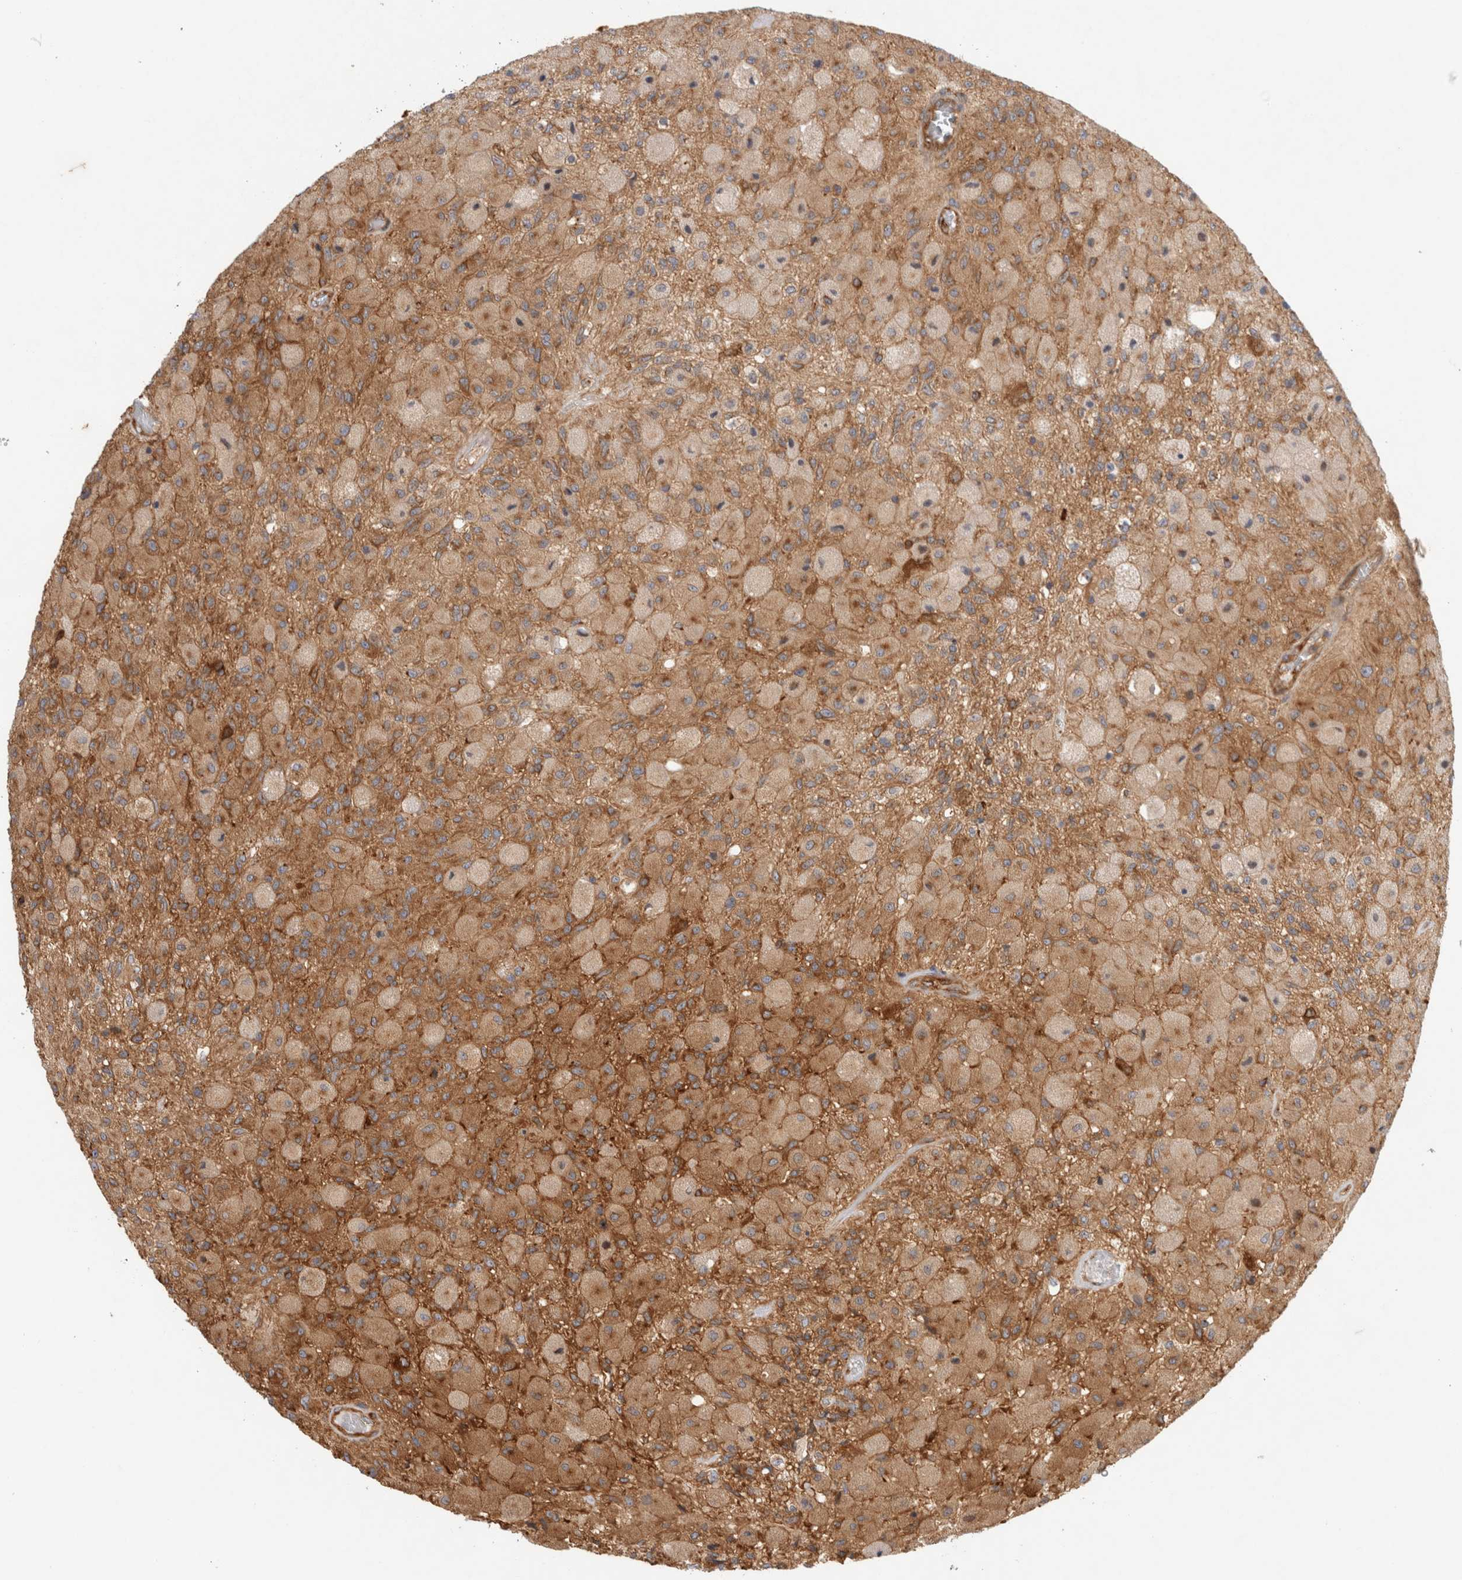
{"staining": {"intensity": "weak", "quantity": ">75%", "location": "cytoplasmic/membranous"}, "tissue": "glioma", "cell_type": "Tumor cells", "image_type": "cancer", "snomed": [{"axis": "morphology", "description": "Normal tissue, NOS"}, {"axis": "morphology", "description": "Glioma, malignant, High grade"}, {"axis": "topography", "description": "Cerebral cortex"}], "caption": "This is a micrograph of IHC staining of glioma, which shows weak positivity in the cytoplasmic/membranous of tumor cells.", "gene": "GPR150", "patient": {"sex": "male", "age": 77}}